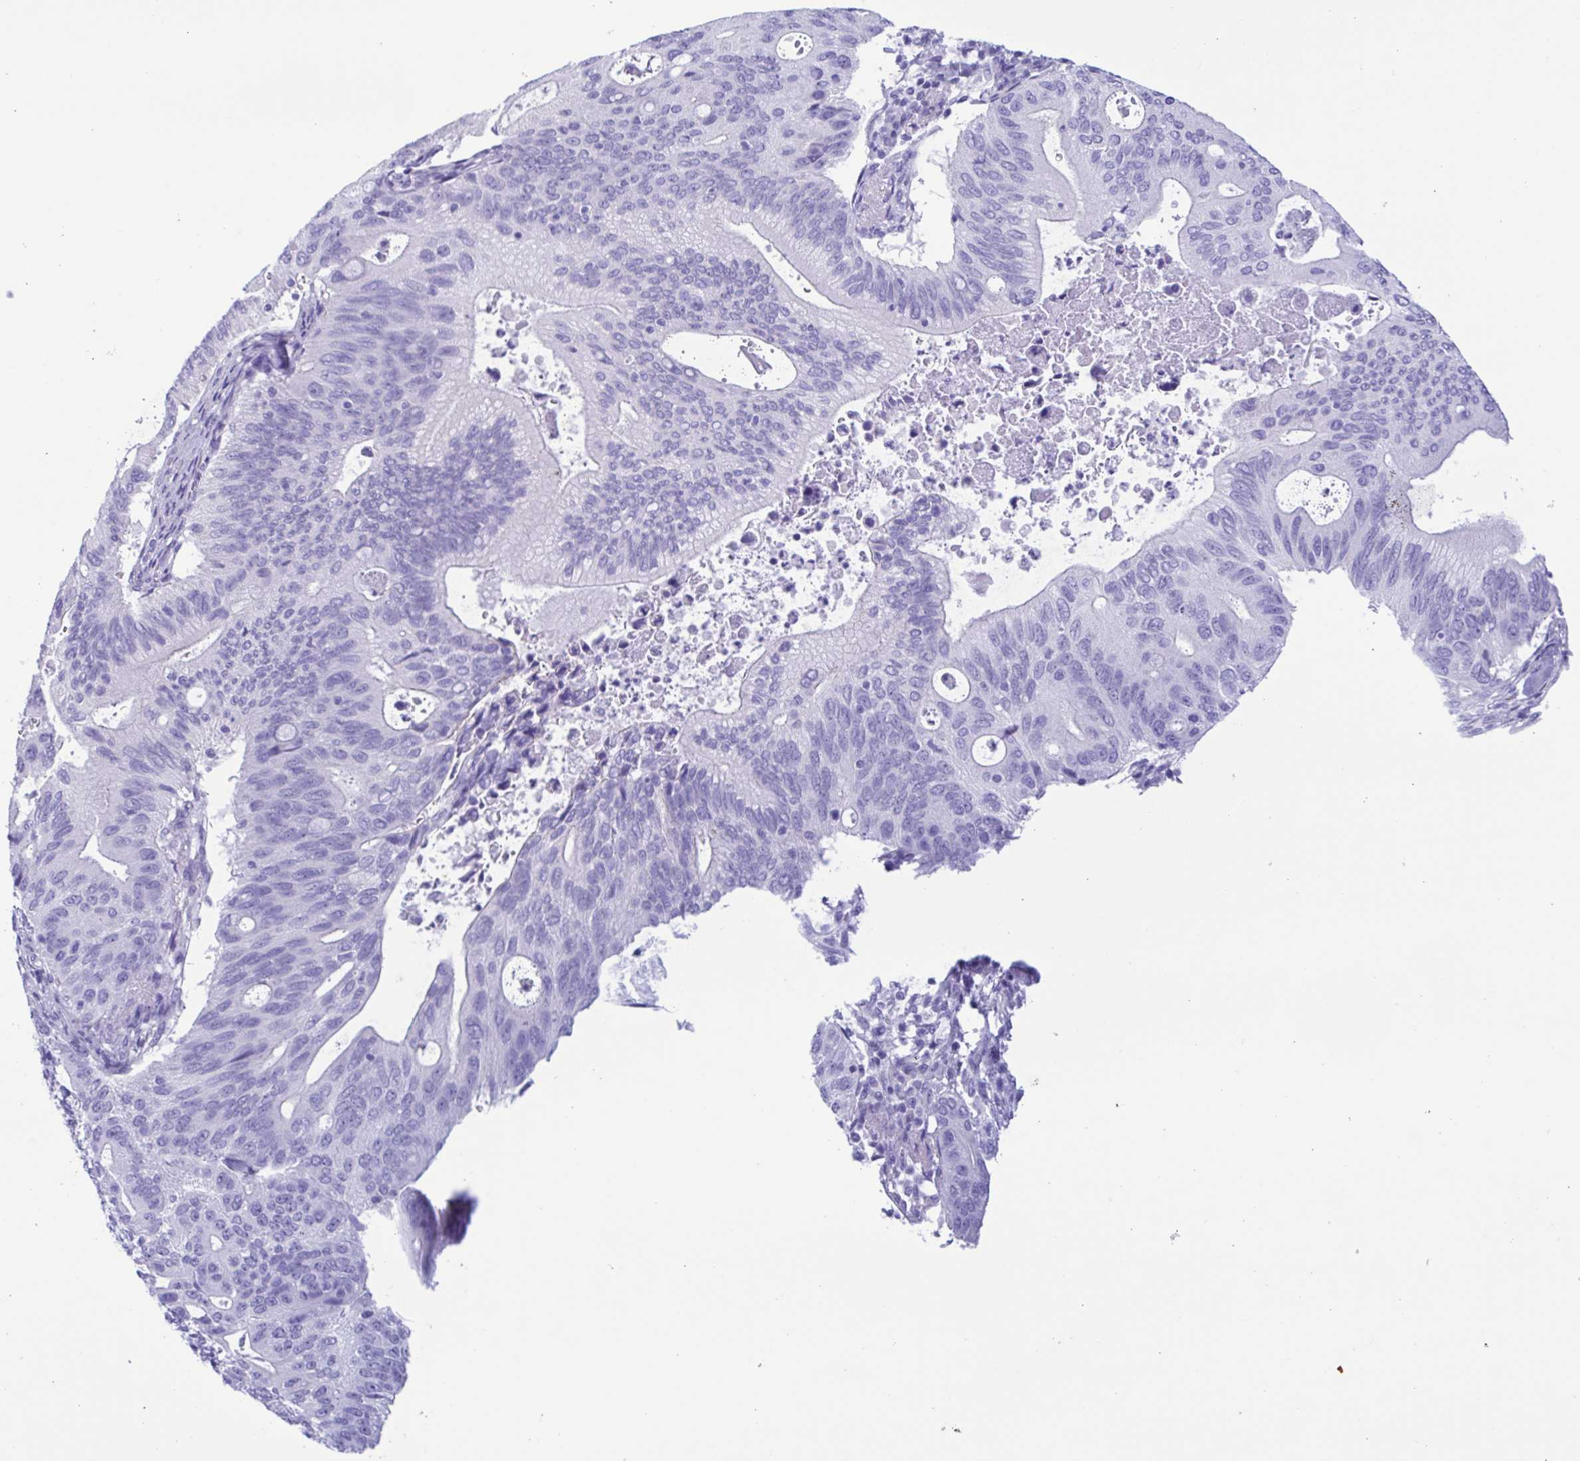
{"staining": {"intensity": "negative", "quantity": "none", "location": "none"}, "tissue": "pancreatic cancer", "cell_type": "Tumor cells", "image_type": "cancer", "snomed": [{"axis": "morphology", "description": "Adenocarcinoma, NOS"}, {"axis": "topography", "description": "Pancreas"}], "caption": "The photomicrograph reveals no staining of tumor cells in adenocarcinoma (pancreatic).", "gene": "TSPY2", "patient": {"sex": "female", "age": 72}}